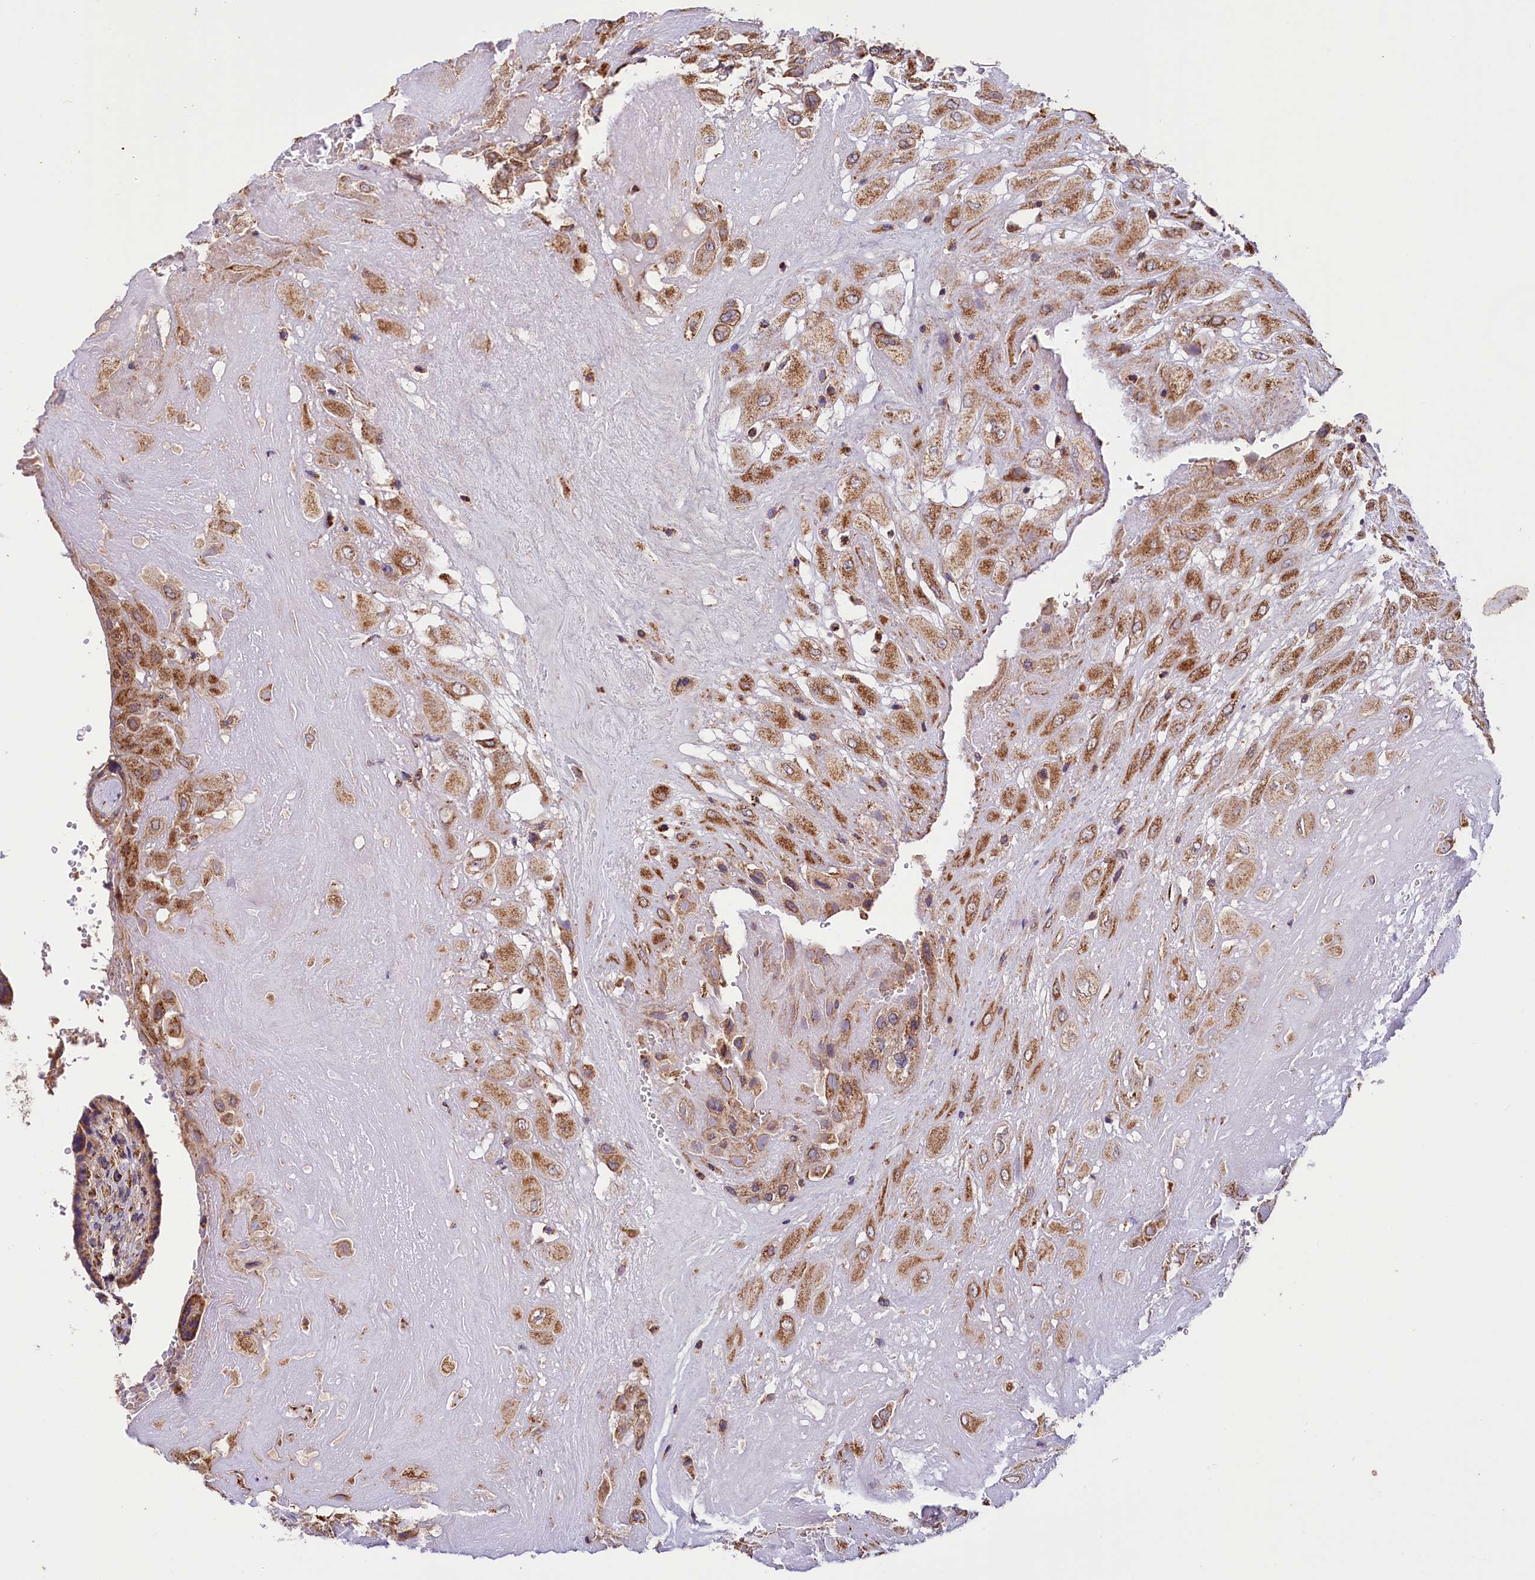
{"staining": {"intensity": "moderate", "quantity": ">75%", "location": "cytoplasmic/membranous"}, "tissue": "placenta", "cell_type": "Decidual cells", "image_type": "normal", "snomed": [{"axis": "morphology", "description": "Normal tissue, NOS"}, {"axis": "topography", "description": "Placenta"}], "caption": "Decidual cells exhibit moderate cytoplasmic/membranous positivity in approximately >75% of cells in normal placenta.", "gene": "NUDT15", "patient": {"sex": "female", "age": 37}}